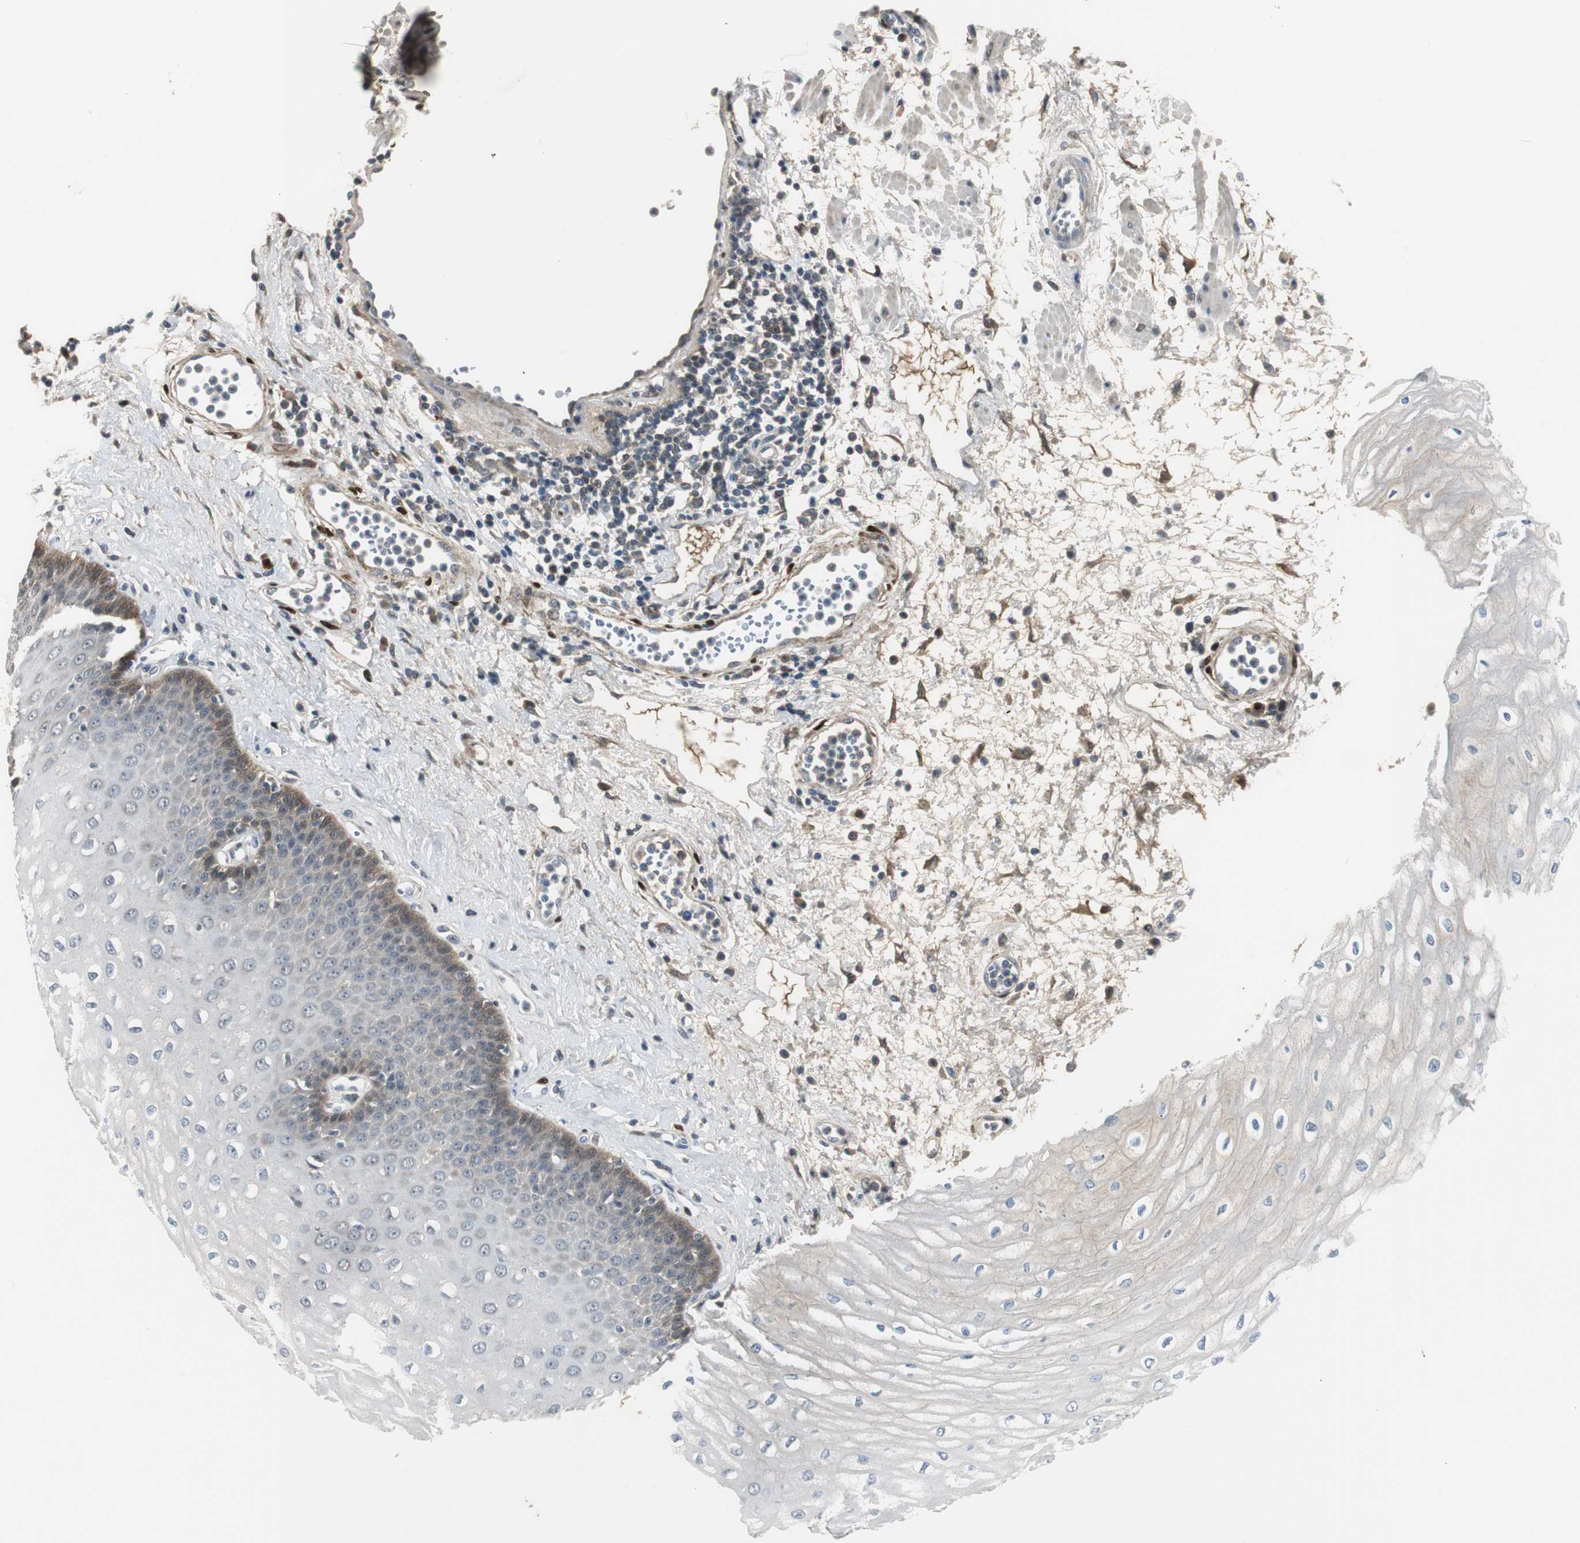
{"staining": {"intensity": "moderate", "quantity": "<25%", "location": "cytoplasmic/membranous"}, "tissue": "esophagus", "cell_type": "Squamous epithelial cells", "image_type": "normal", "snomed": [{"axis": "morphology", "description": "Normal tissue, NOS"}, {"axis": "morphology", "description": "Squamous cell carcinoma, NOS"}, {"axis": "topography", "description": "Esophagus"}], "caption": "IHC micrograph of normal esophagus stained for a protein (brown), which demonstrates low levels of moderate cytoplasmic/membranous staining in about <25% of squamous epithelial cells.", "gene": "FHL2", "patient": {"sex": "male", "age": 65}}